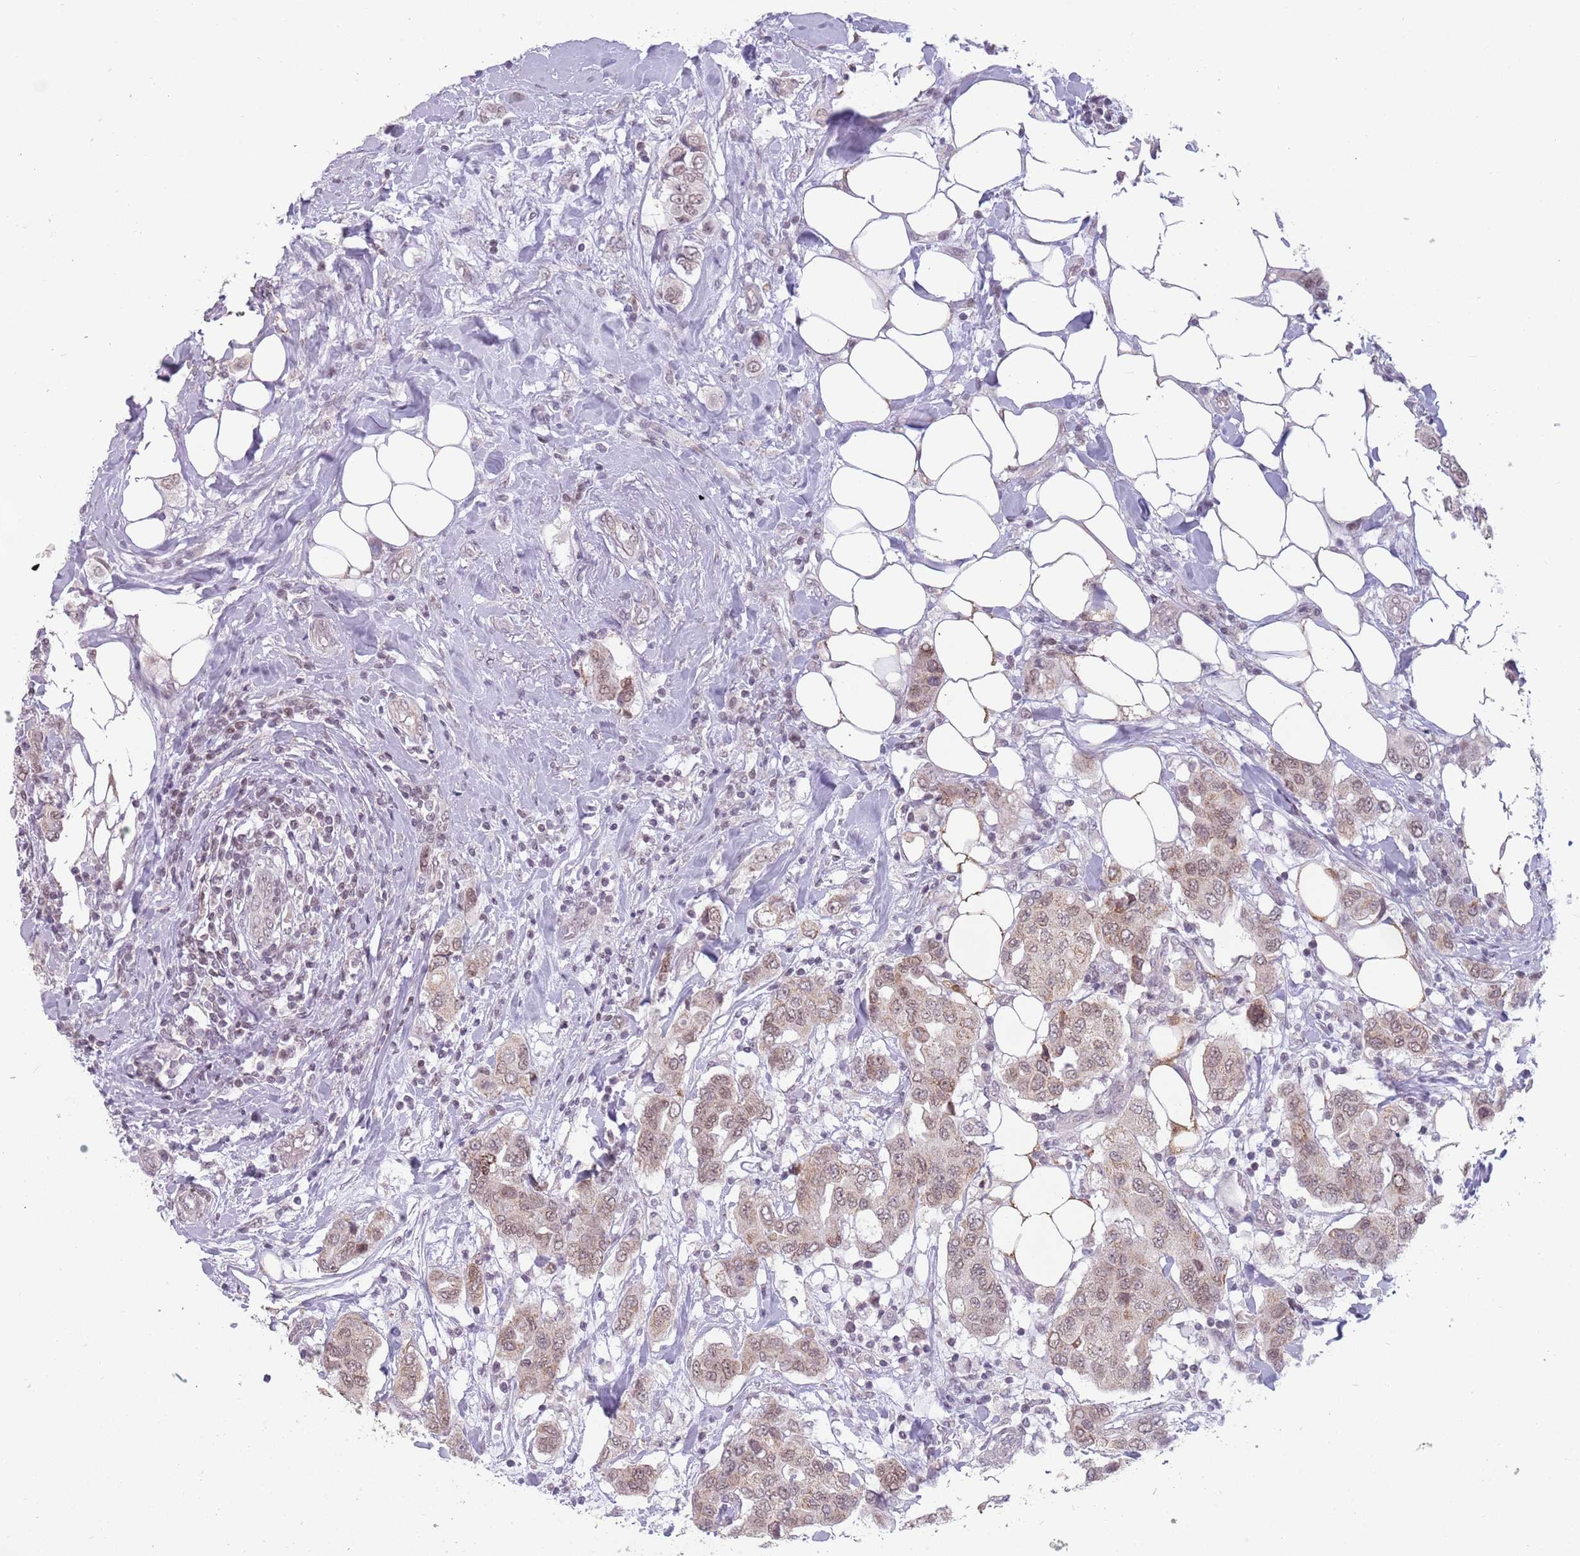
{"staining": {"intensity": "weak", "quantity": ">75%", "location": "cytoplasmic/membranous,nuclear"}, "tissue": "breast cancer", "cell_type": "Tumor cells", "image_type": "cancer", "snomed": [{"axis": "morphology", "description": "Lobular carcinoma"}, {"axis": "topography", "description": "Breast"}], "caption": "Tumor cells show low levels of weak cytoplasmic/membranous and nuclear positivity in approximately >75% of cells in human lobular carcinoma (breast). The protein of interest is shown in brown color, while the nuclei are stained blue.", "gene": "ZNF574", "patient": {"sex": "female", "age": 51}}